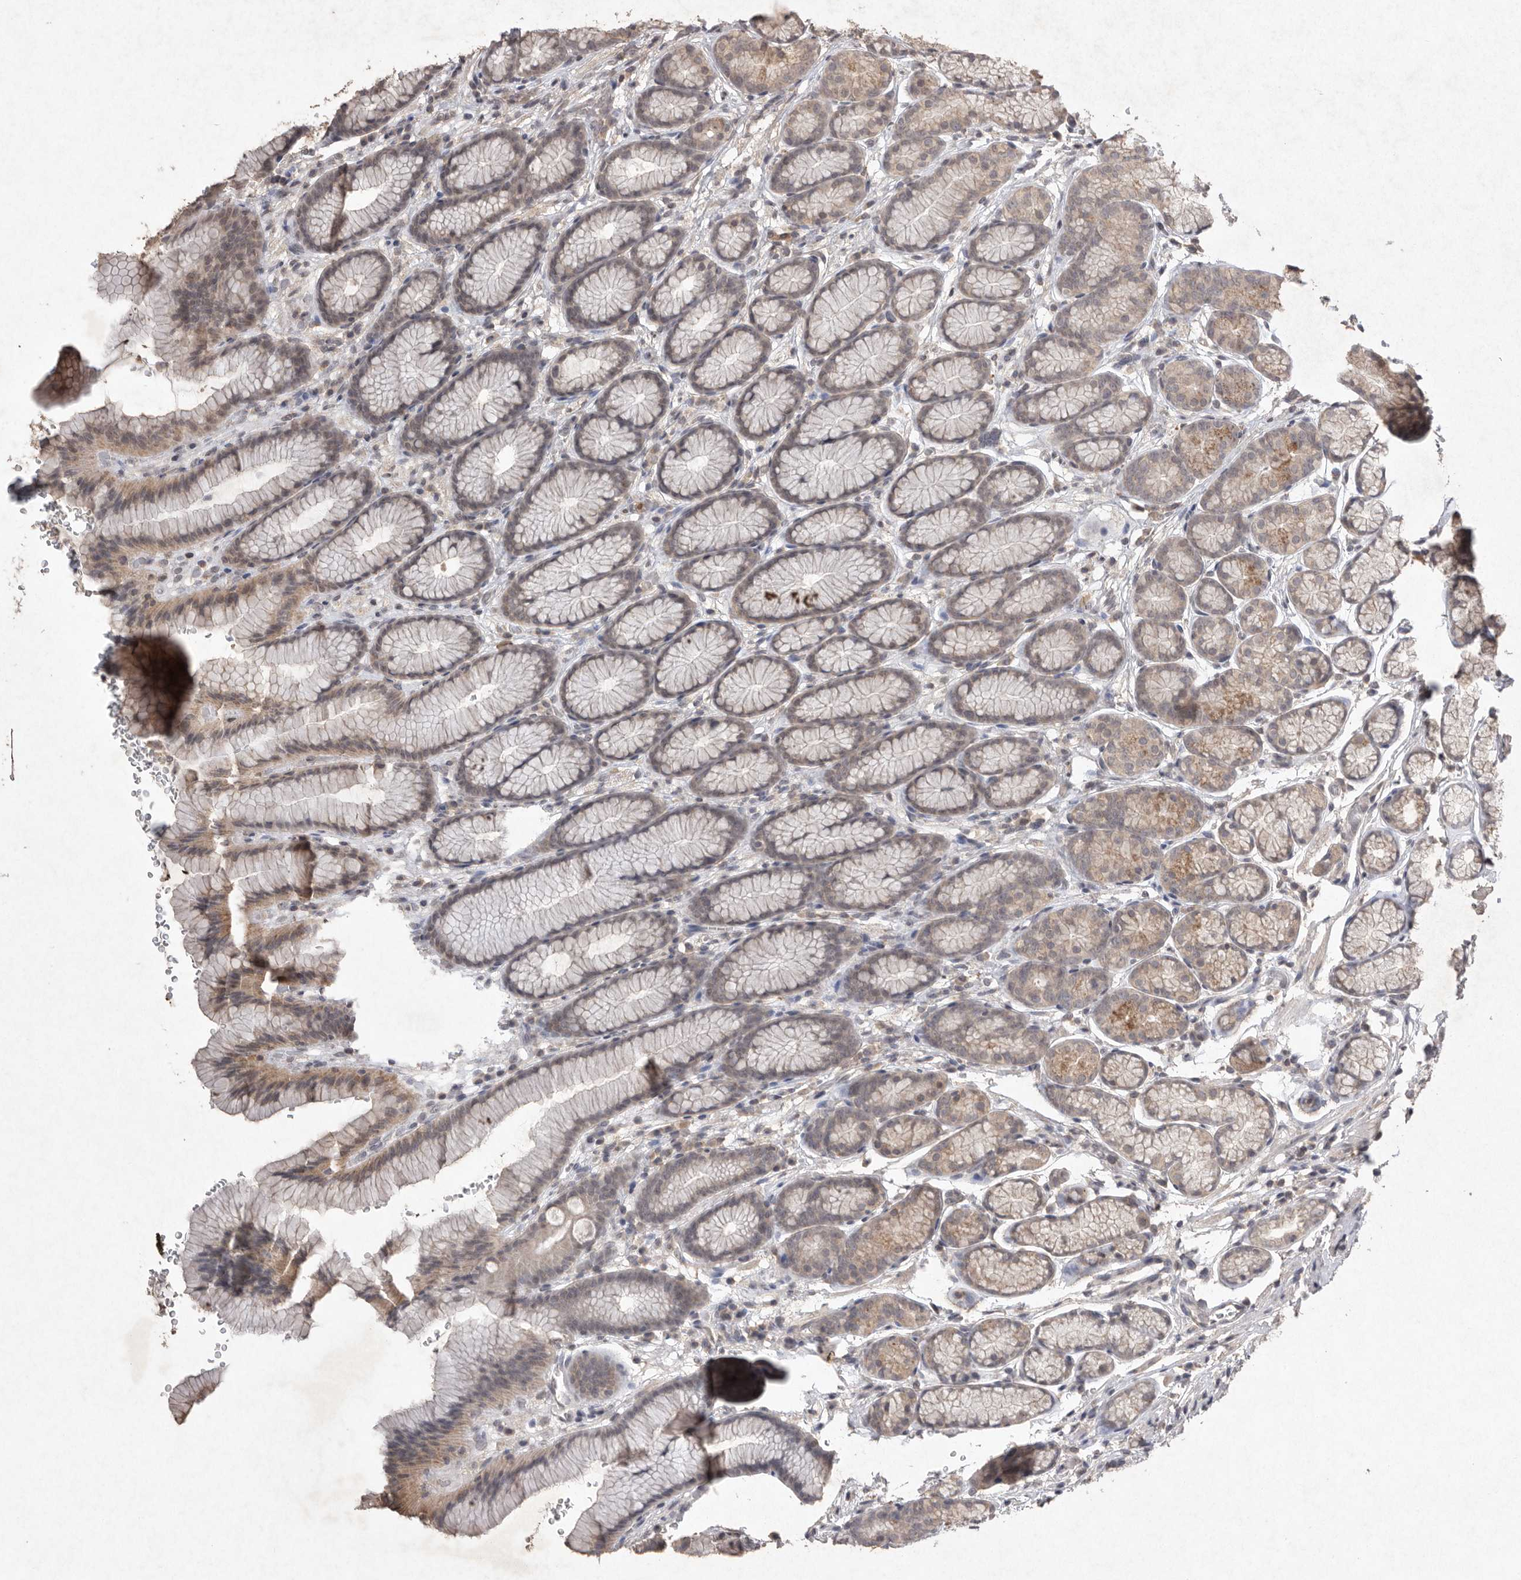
{"staining": {"intensity": "moderate", "quantity": ">75%", "location": "cytoplasmic/membranous"}, "tissue": "stomach", "cell_type": "Glandular cells", "image_type": "normal", "snomed": [{"axis": "morphology", "description": "Normal tissue, NOS"}, {"axis": "topography", "description": "Stomach"}], "caption": "Brown immunohistochemical staining in benign human stomach shows moderate cytoplasmic/membranous staining in approximately >75% of glandular cells.", "gene": "APLNR", "patient": {"sex": "male", "age": 42}}